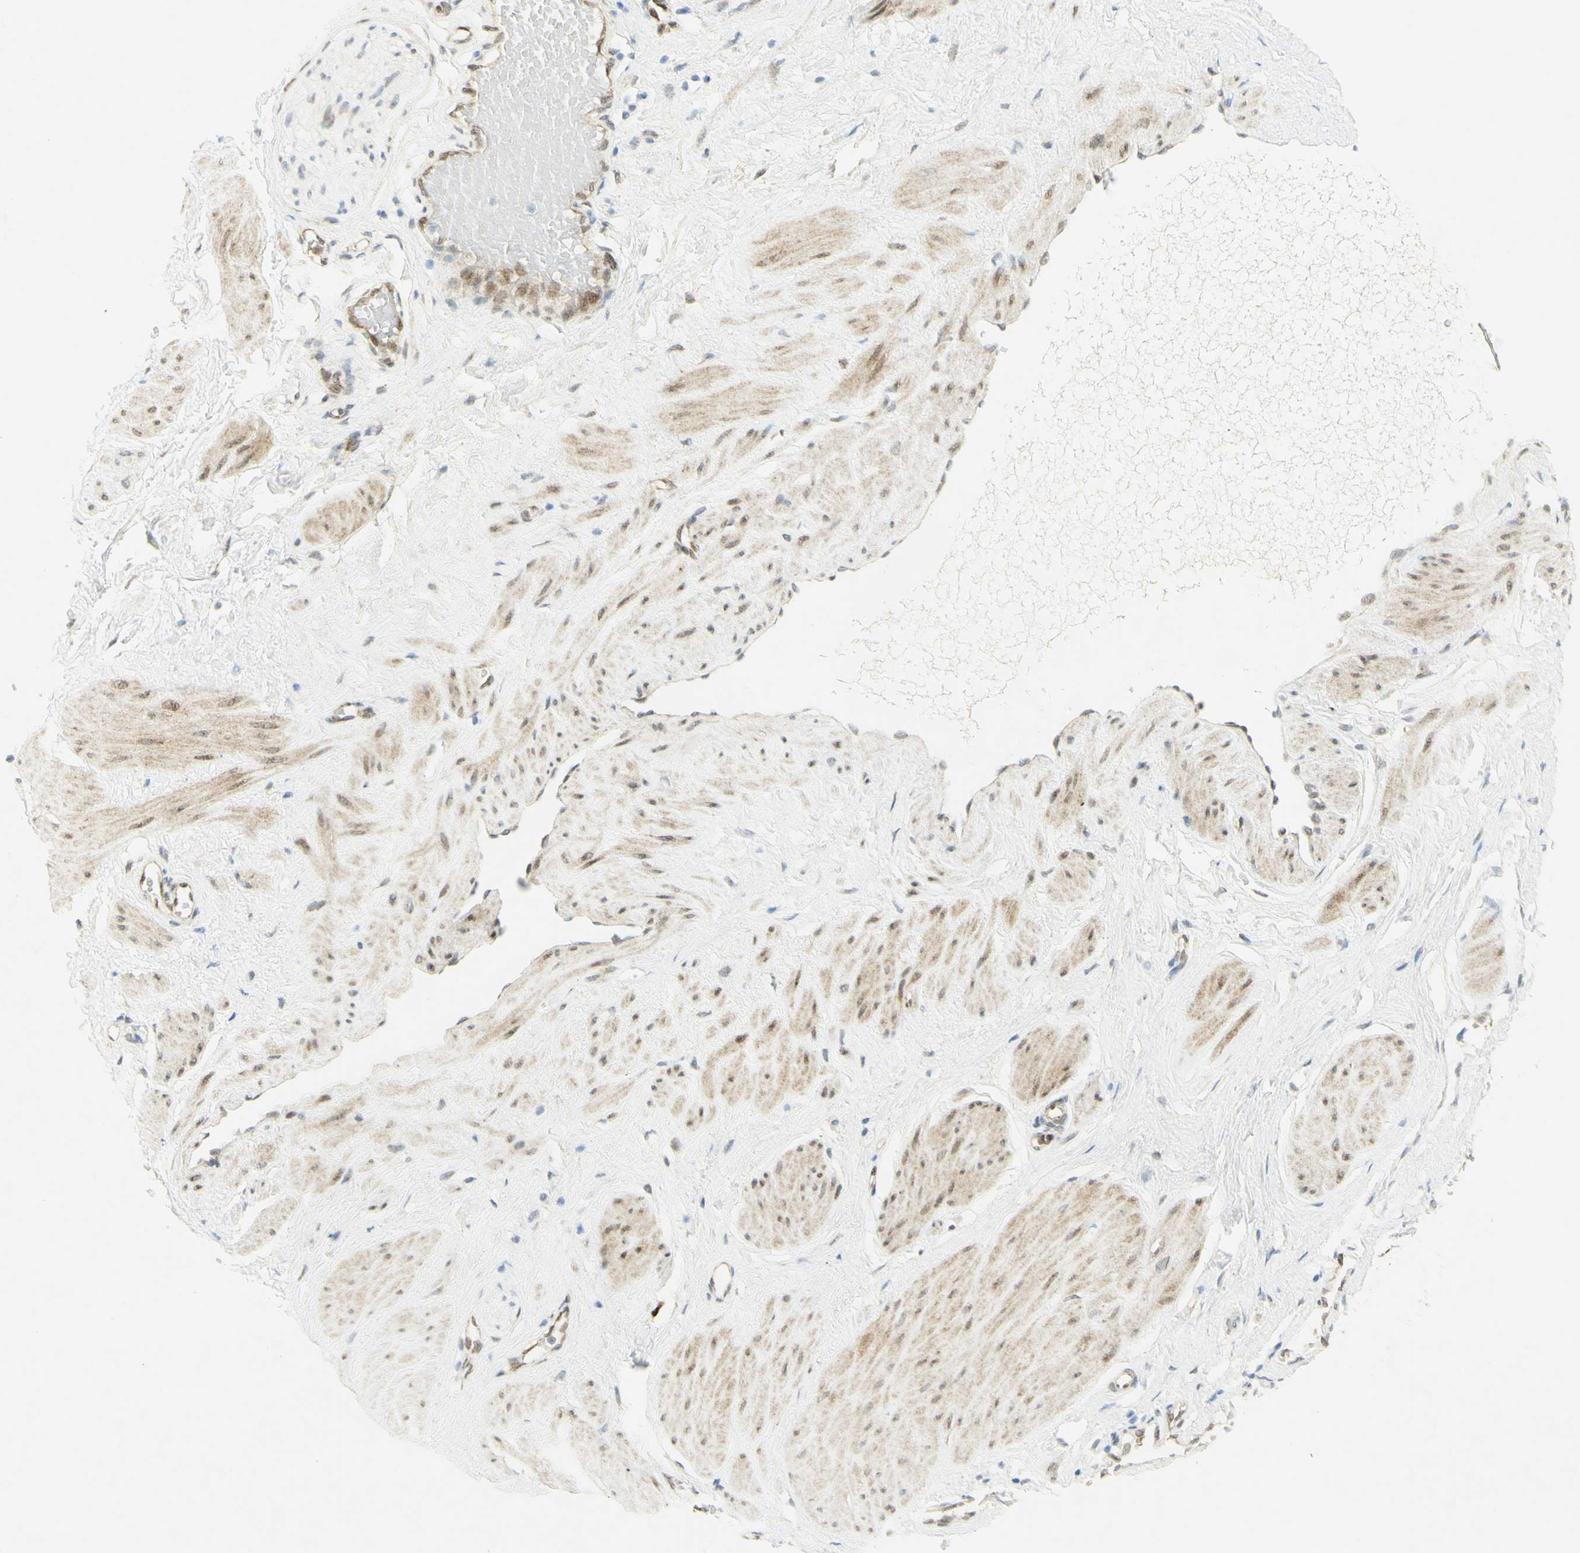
{"staining": {"intensity": "moderate", "quantity": ">75%", "location": "nuclear"}, "tissue": "adipose tissue", "cell_type": "Adipocytes", "image_type": "normal", "snomed": [{"axis": "morphology", "description": "Normal tissue, NOS"}, {"axis": "topography", "description": "Soft tissue"}, {"axis": "topography", "description": "Vascular tissue"}], "caption": "IHC image of unremarkable human adipose tissue stained for a protein (brown), which exhibits medium levels of moderate nuclear expression in approximately >75% of adipocytes.", "gene": "E2F1", "patient": {"sex": "female", "age": 35}}